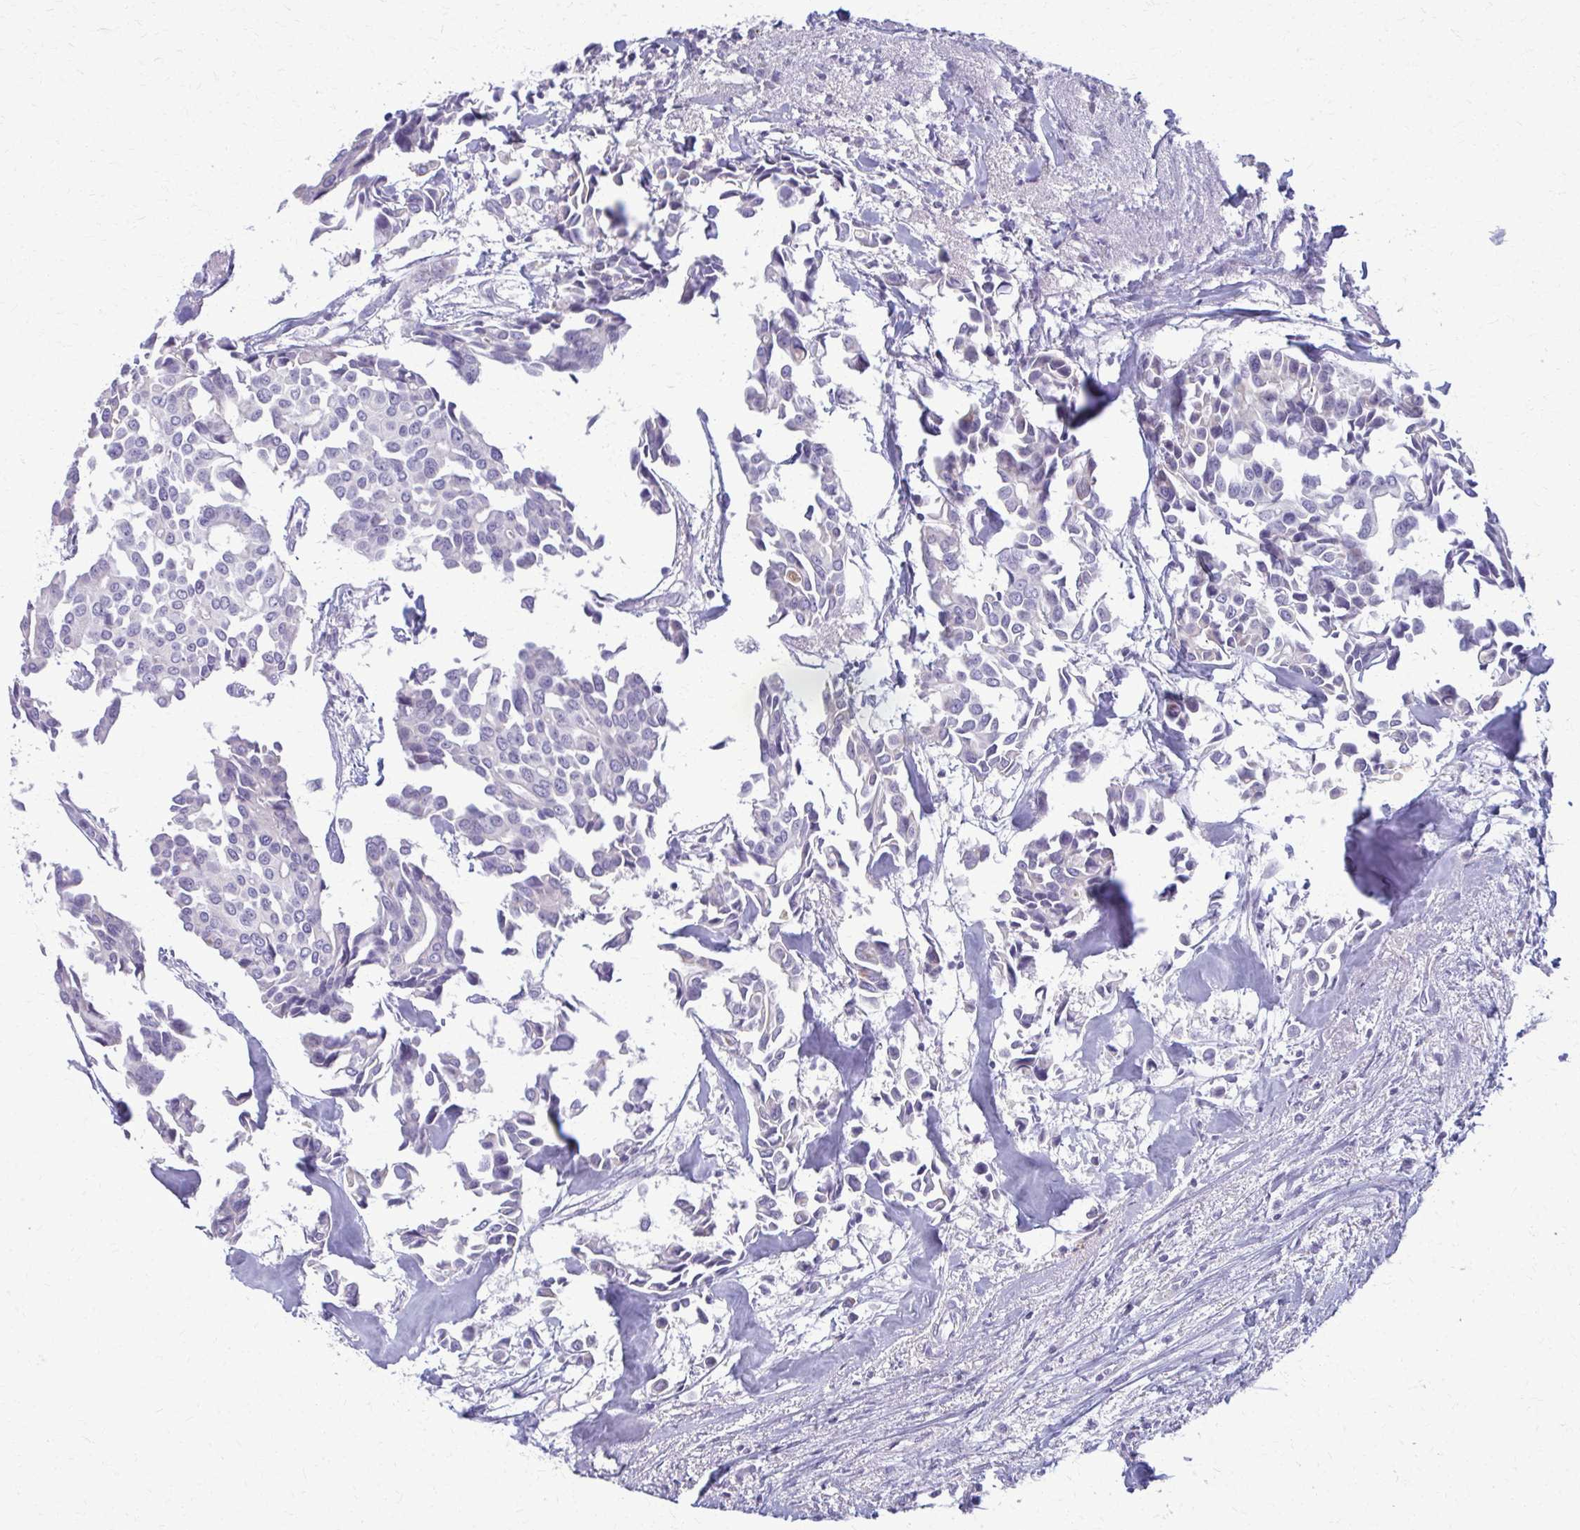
{"staining": {"intensity": "weak", "quantity": "<25%", "location": "cytoplasmic/membranous"}, "tissue": "breast cancer", "cell_type": "Tumor cells", "image_type": "cancer", "snomed": [{"axis": "morphology", "description": "Duct carcinoma"}, {"axis": "topography", "description": "Breast"}], "caption": "Breast cancer stained for a protein using immunohistochemistry (IHC) displays no positivity tumor cells.", "gene": "OR4M1", "patient": {"sex": "female", "age": 54}}